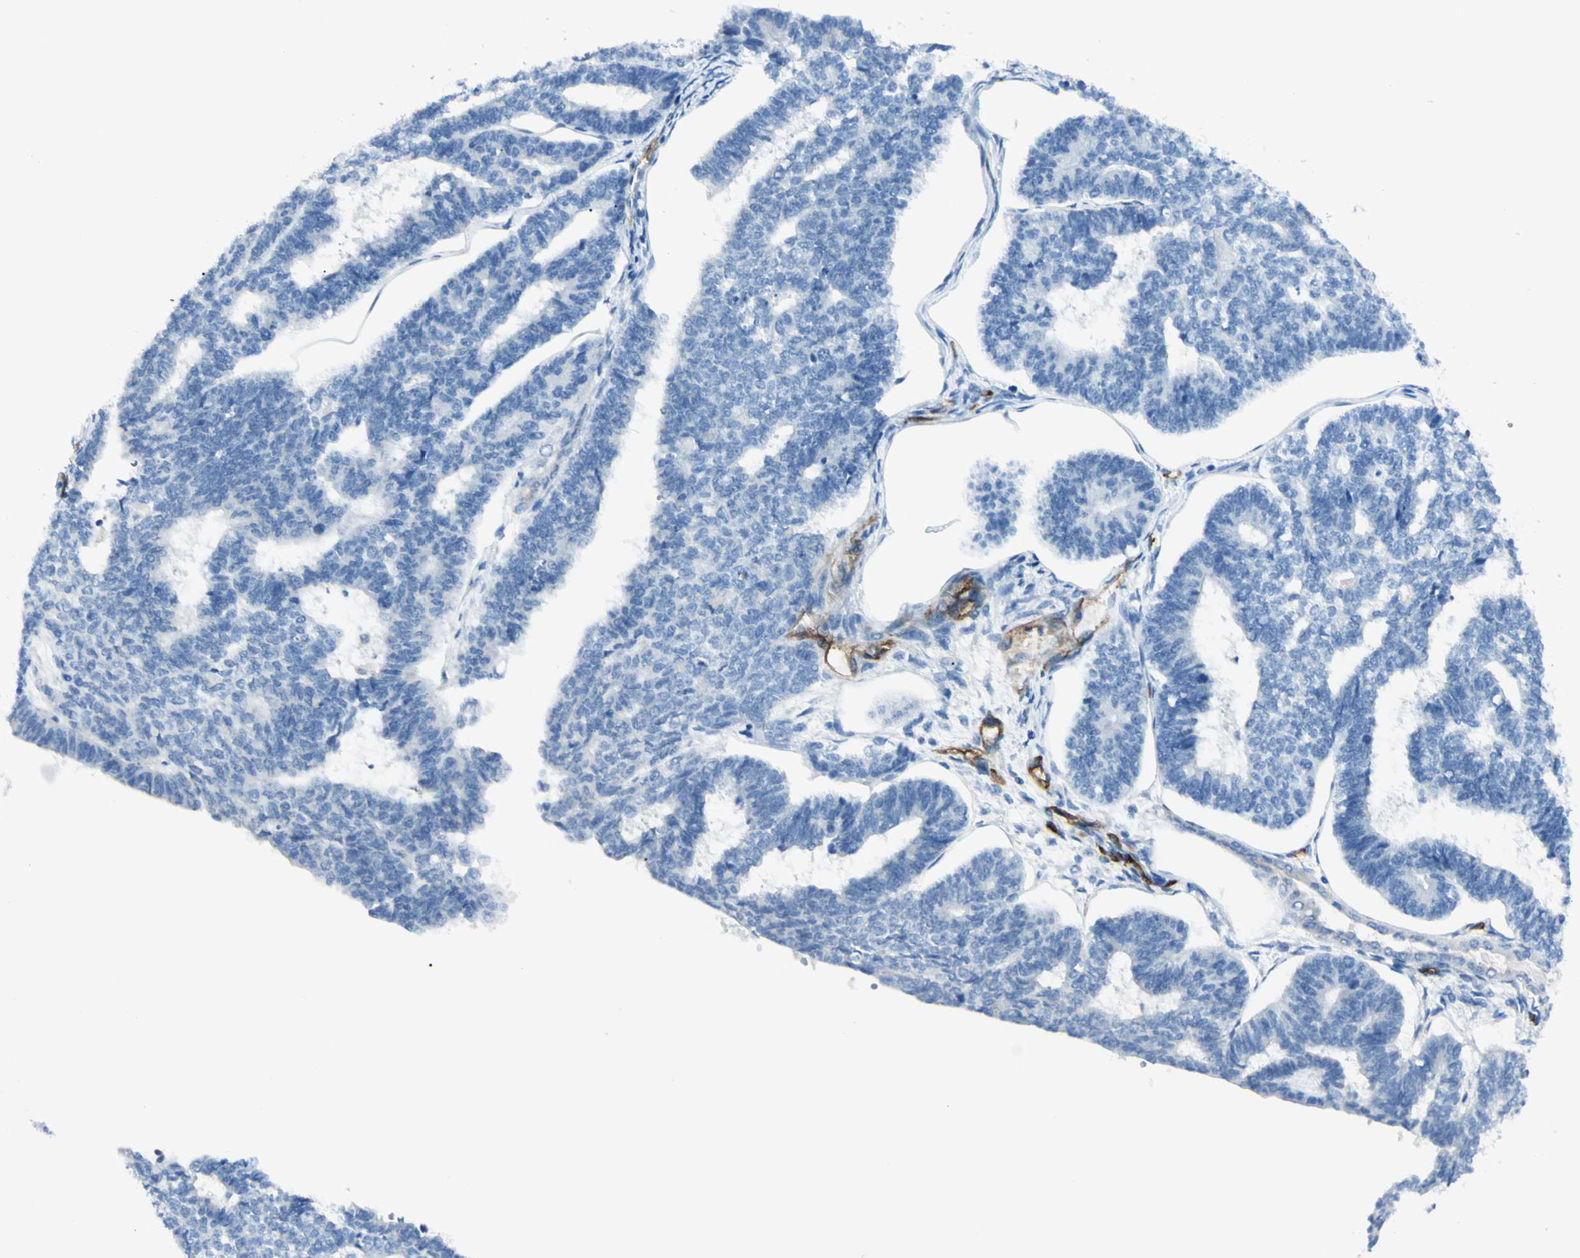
{"staining": {"intensity": "negative", "quantity": "none", "location": "none"}, "tissue": "endometrial cancer", "cell_type": "Tumor cells", "image_type": "cancer", "snomed": [{"axis": "morphology", "description": "Adenocarcinoma, NOS"}, {"axis": "topography", "description": "Endometrium"}], "caption": "Tumor cells are negative for brown protein staining in endometrial cancer.", "gene": "FOLH1", "patient": {"sex": "female", "age": 70}}